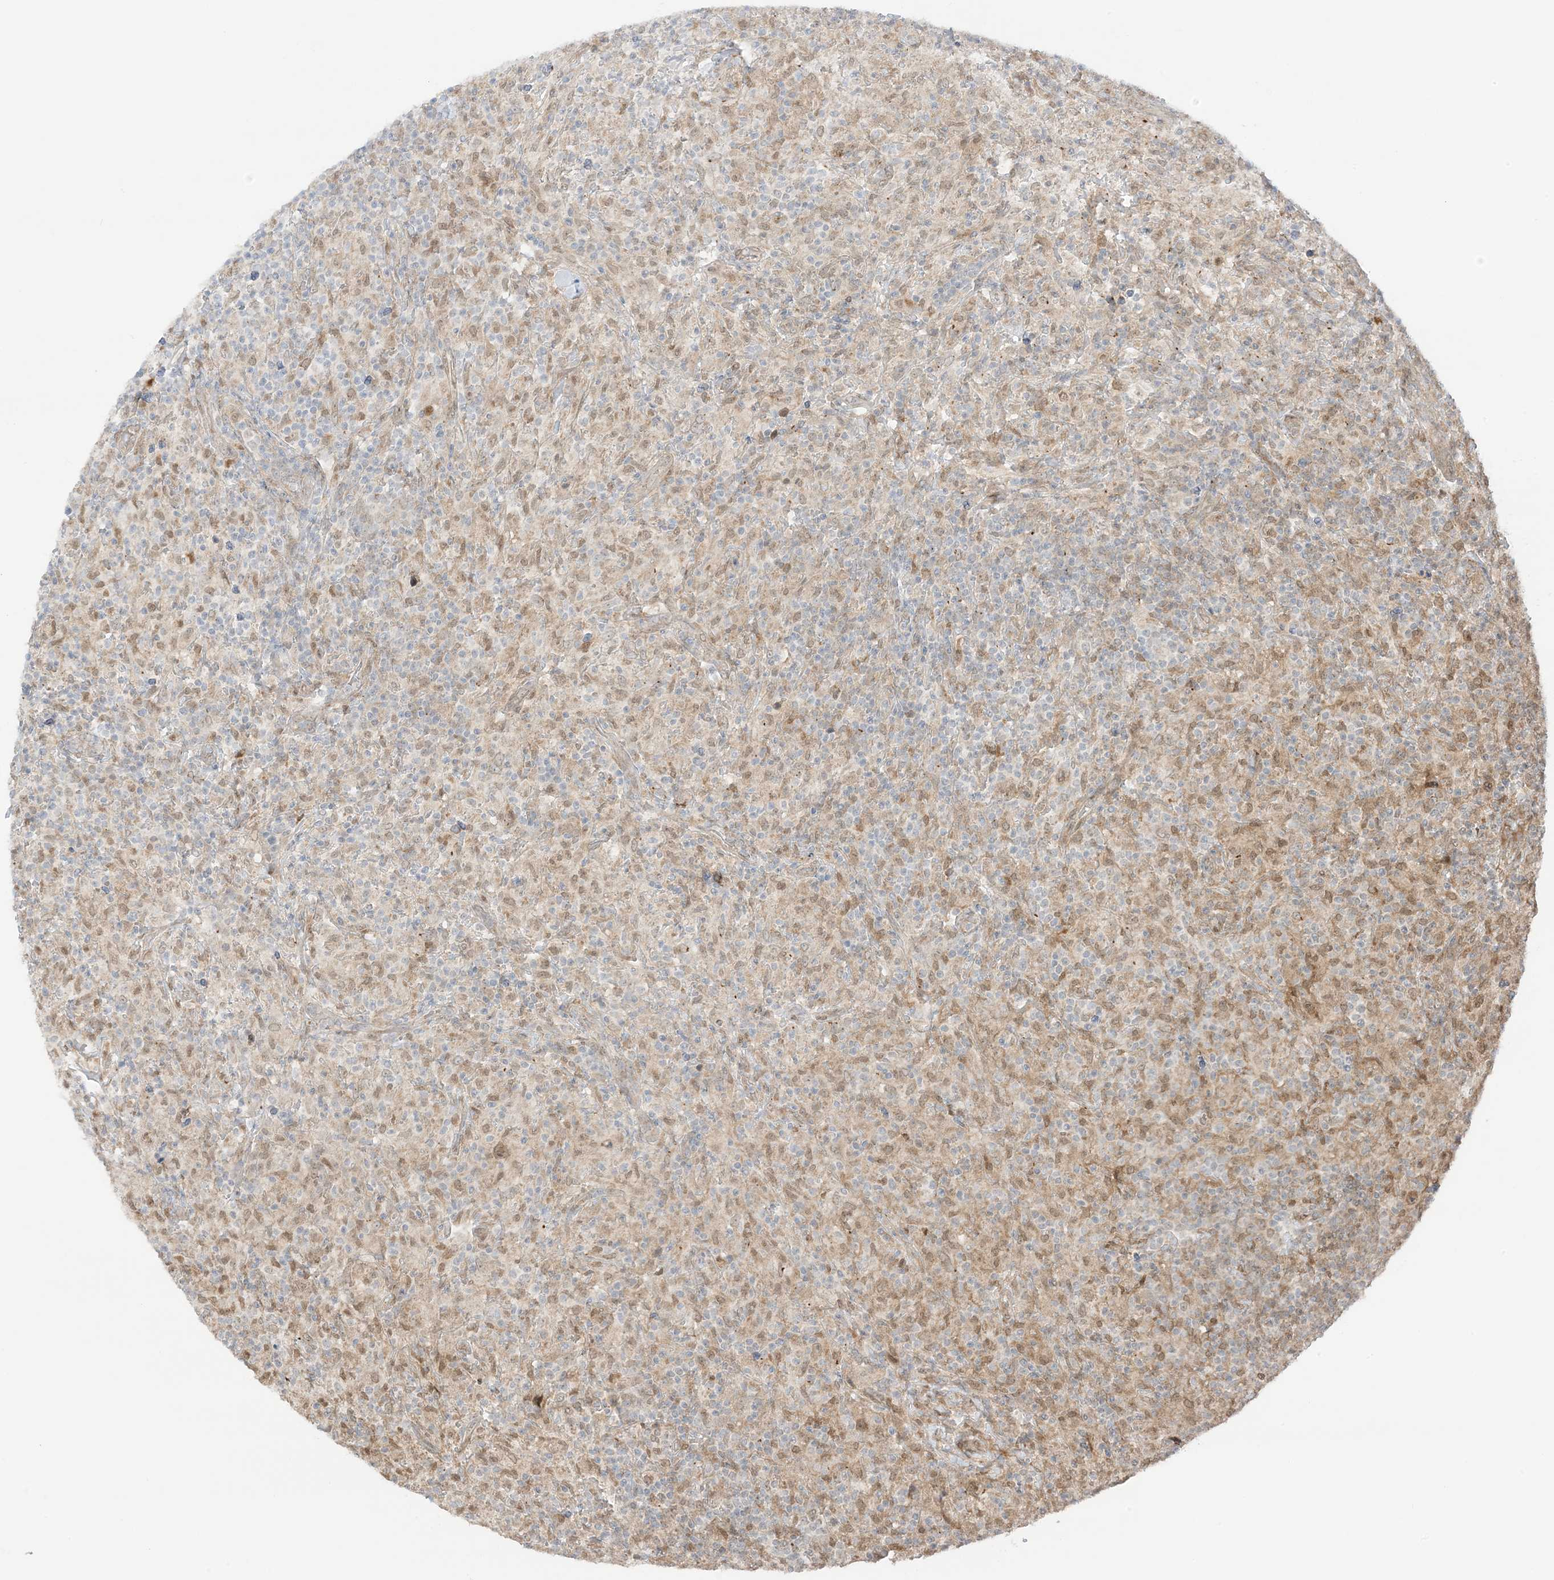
{"staining": {"intensity": "moderate", "quantity": "25%-75%", "location": "cytoplasmic/membranous,nuclear"}, "tissue": "lymphoma", "cell_type": "Tumor cells", "image_type": "cancer", "snomed": [{"axis": "morphology", "description": "Hodgkin's disease, NOS"}, {"axis": "topography", "description": "Lymph node"}], "caption": "Moderate cytoplasmic/membranous and nuclear staining is appreciated in about 25%-75% of tumor cells in Hodgkin's disease.", "gene": "UBE2E2", "patient": {"sex": "male", "age": 70}}